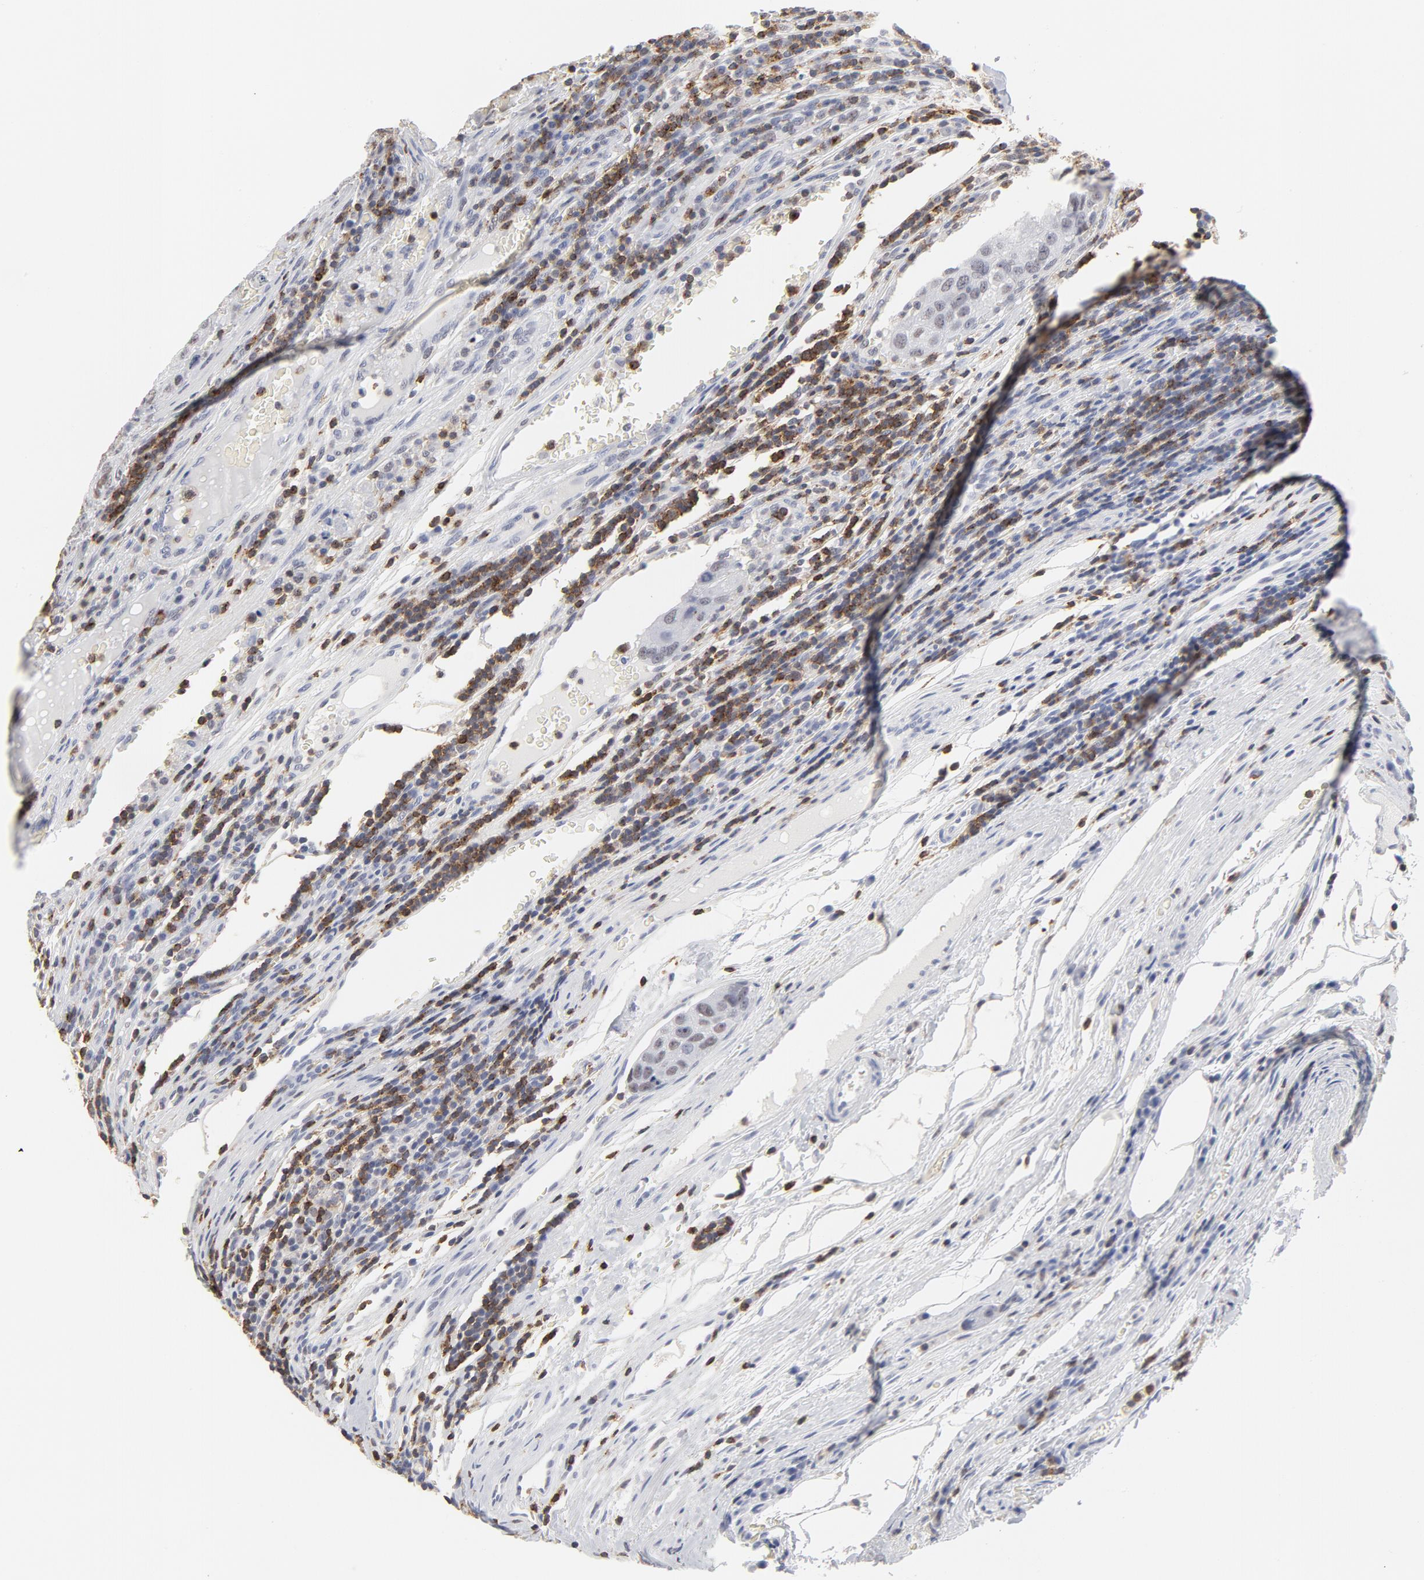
{"staining": {"intensity": "weak", "quantity": "25%-75%", "location": "nuclear"}, "tissue": "urothelial cancer", "cell_type": "Tumor cells", "image_type": "cancer", "snomed": [{"axis": "morphology", "description": "Urothelial carcinoma, High grade"}, {"axis": "topography", "description": "Lymph node"}, {"axis": "topography", "description": "Urinary bladder"}], "caption": "Tumor cells demonstrate weak nuclear expression in approximately 25%-75% of cells in urothelial cancer.", "gene": "CD2", "patient": {"sex": "male", "age": 51}}